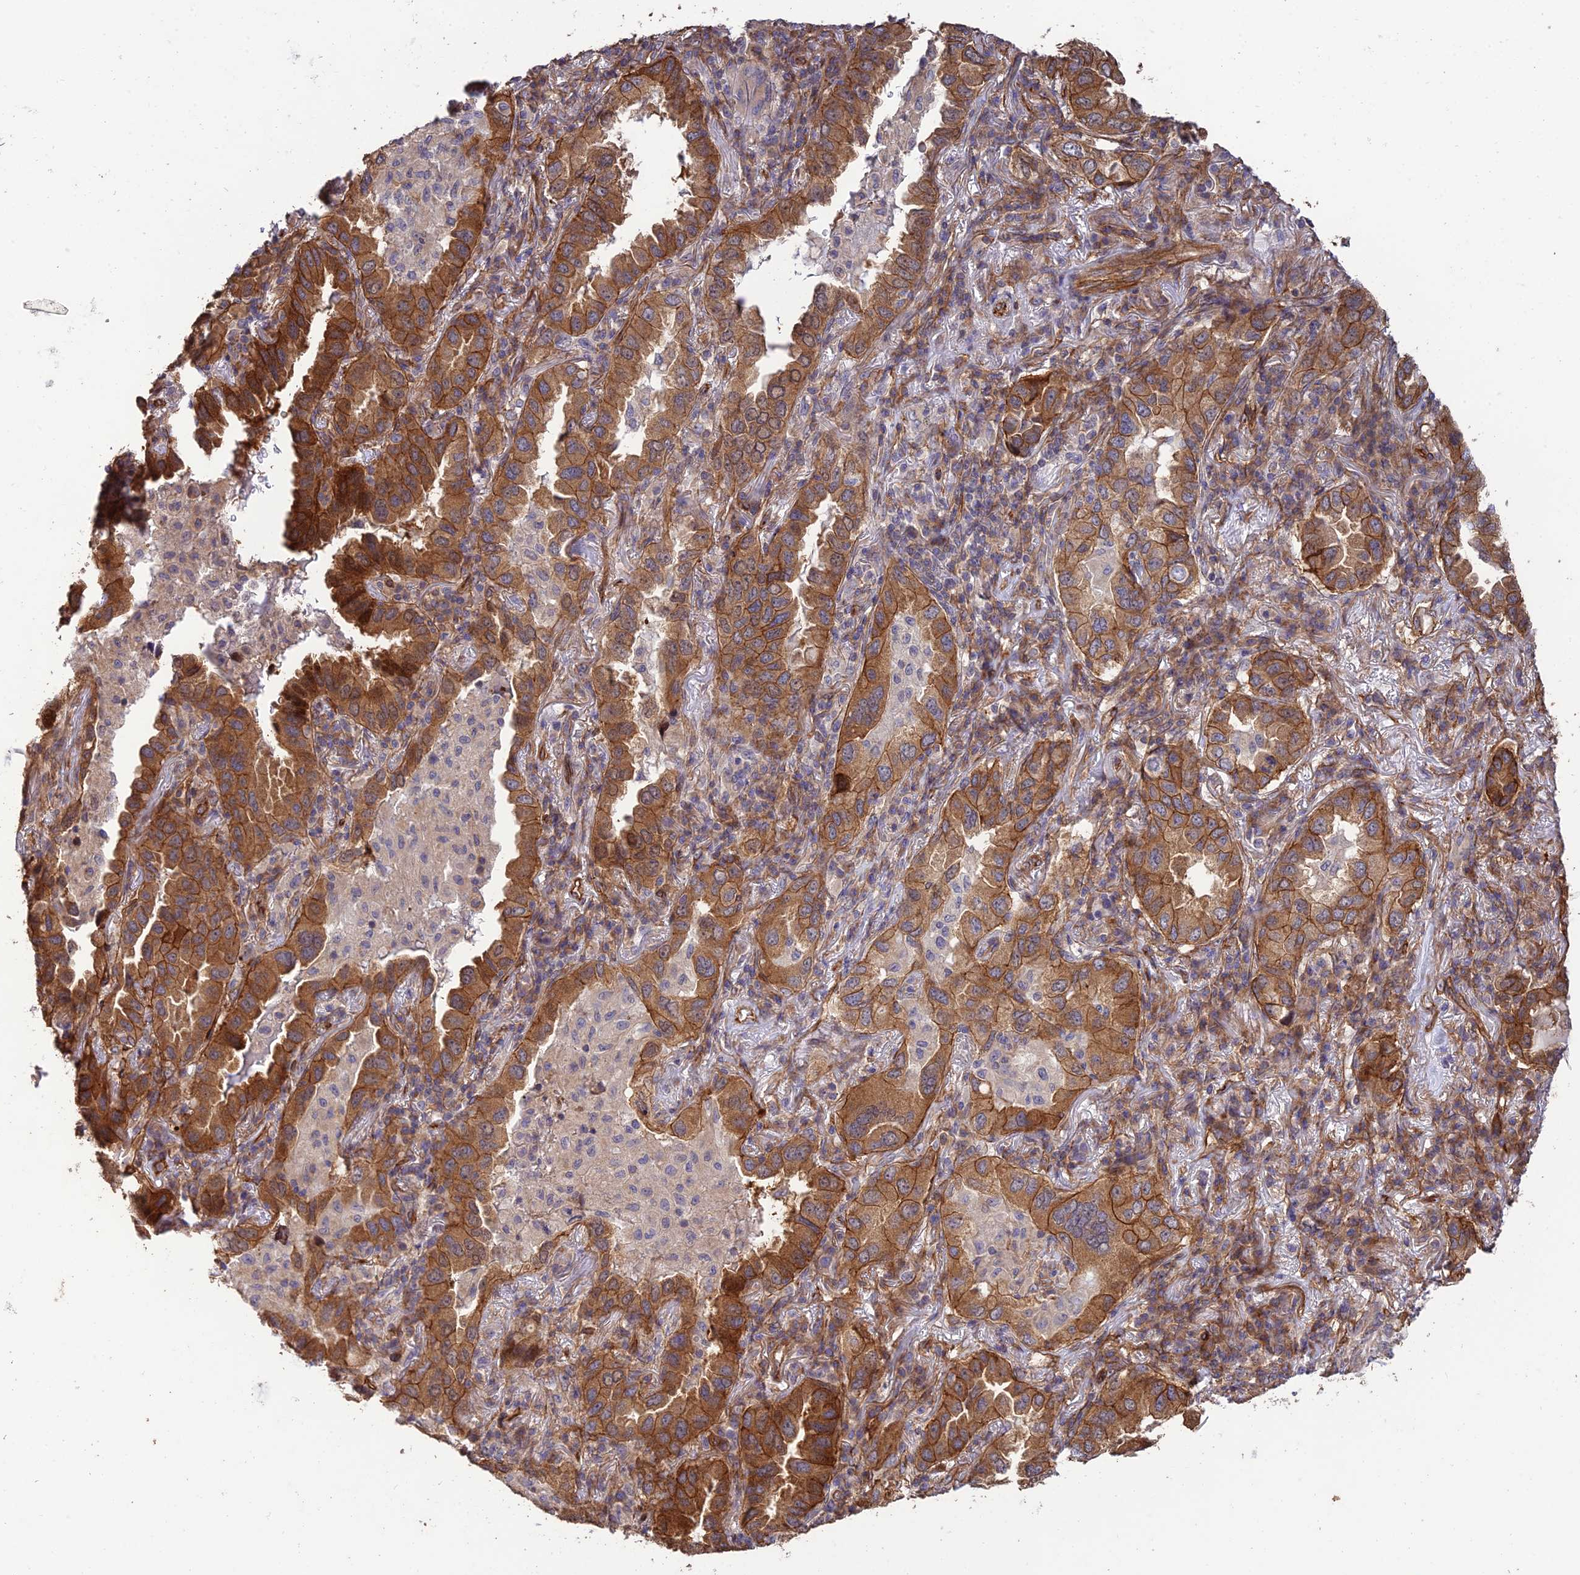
{"staining": {"intensity": "moderate", "quantity": ">75%", "location": "cytoplasmic/membranous"}, "tissue": "lung cancer", "cell_type": "Tumor cells", "image_type": "cancer", "snomed": [{"axis": "morphology", "description": "Adenocarcinoma, NOS"}, {"axis": "topography", "description": "Lung"}], "caption": "Immunohistochemical staining of human lung cancer (adenocarcinoma) exhibits moderate cytoplasmic/membranous protein staining in approximately >75% of tumor cells.", "gene": "HOMER2", "patient": {"sex": "female", "age": 69}}